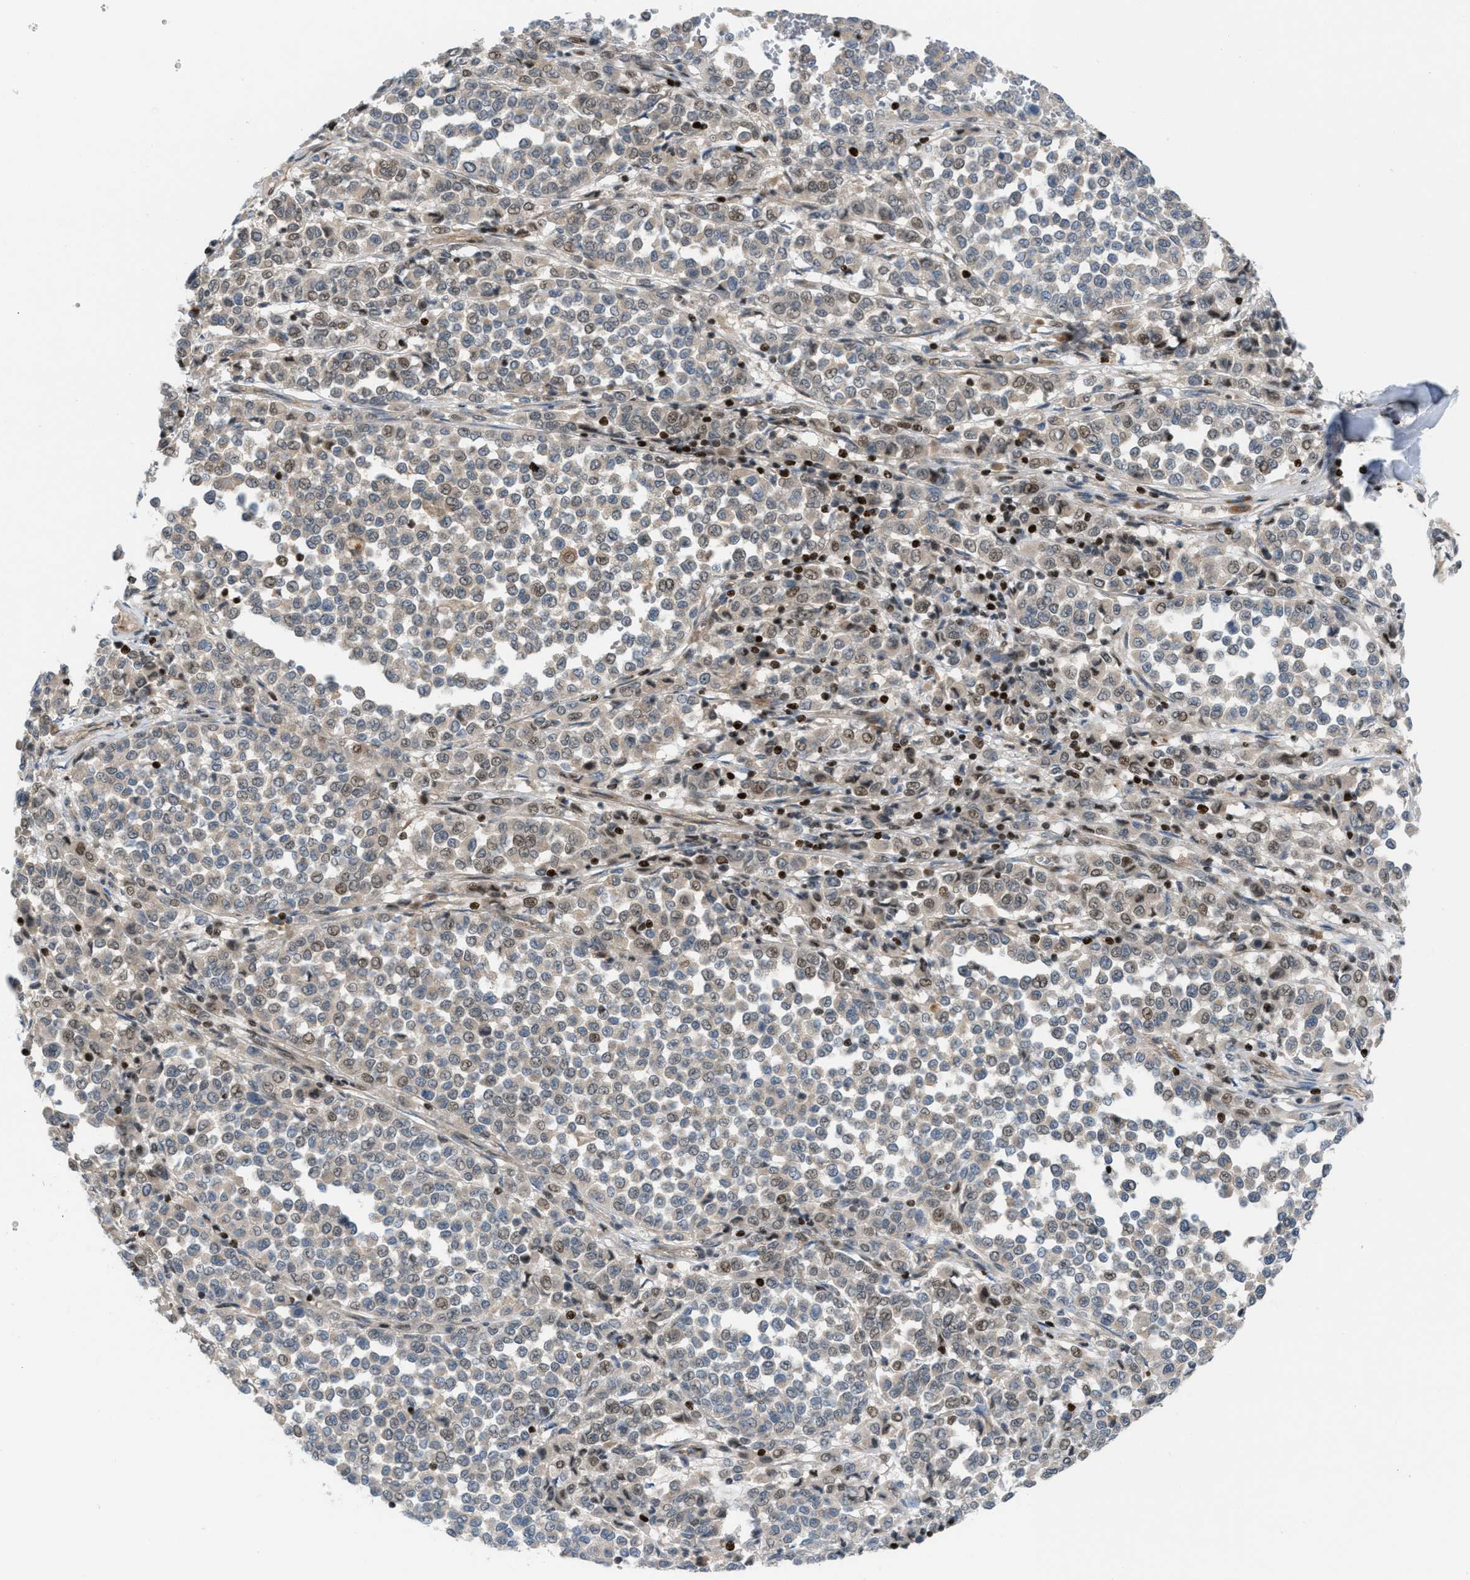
{"staining": {"intensity": "weak", "quantity": "<25%", "location": "nuclear"}, "tissue": "melanoma", "cell_type": "Tumor cells", "image_type": "cancer", "snomed": [{"axis": "morphology", "description": "Malignant melanoma, Metastatic site"}, {"axis": "topography", "description": "Pancreas"}], "caption": "Immunohistochemistry (IHC) photomicrograph of melanoma stained for a protein (brown), which reveals no staining in tumor cells.", "gene": "ZNF276", "patient": {"sex": "female", "age": 30}}